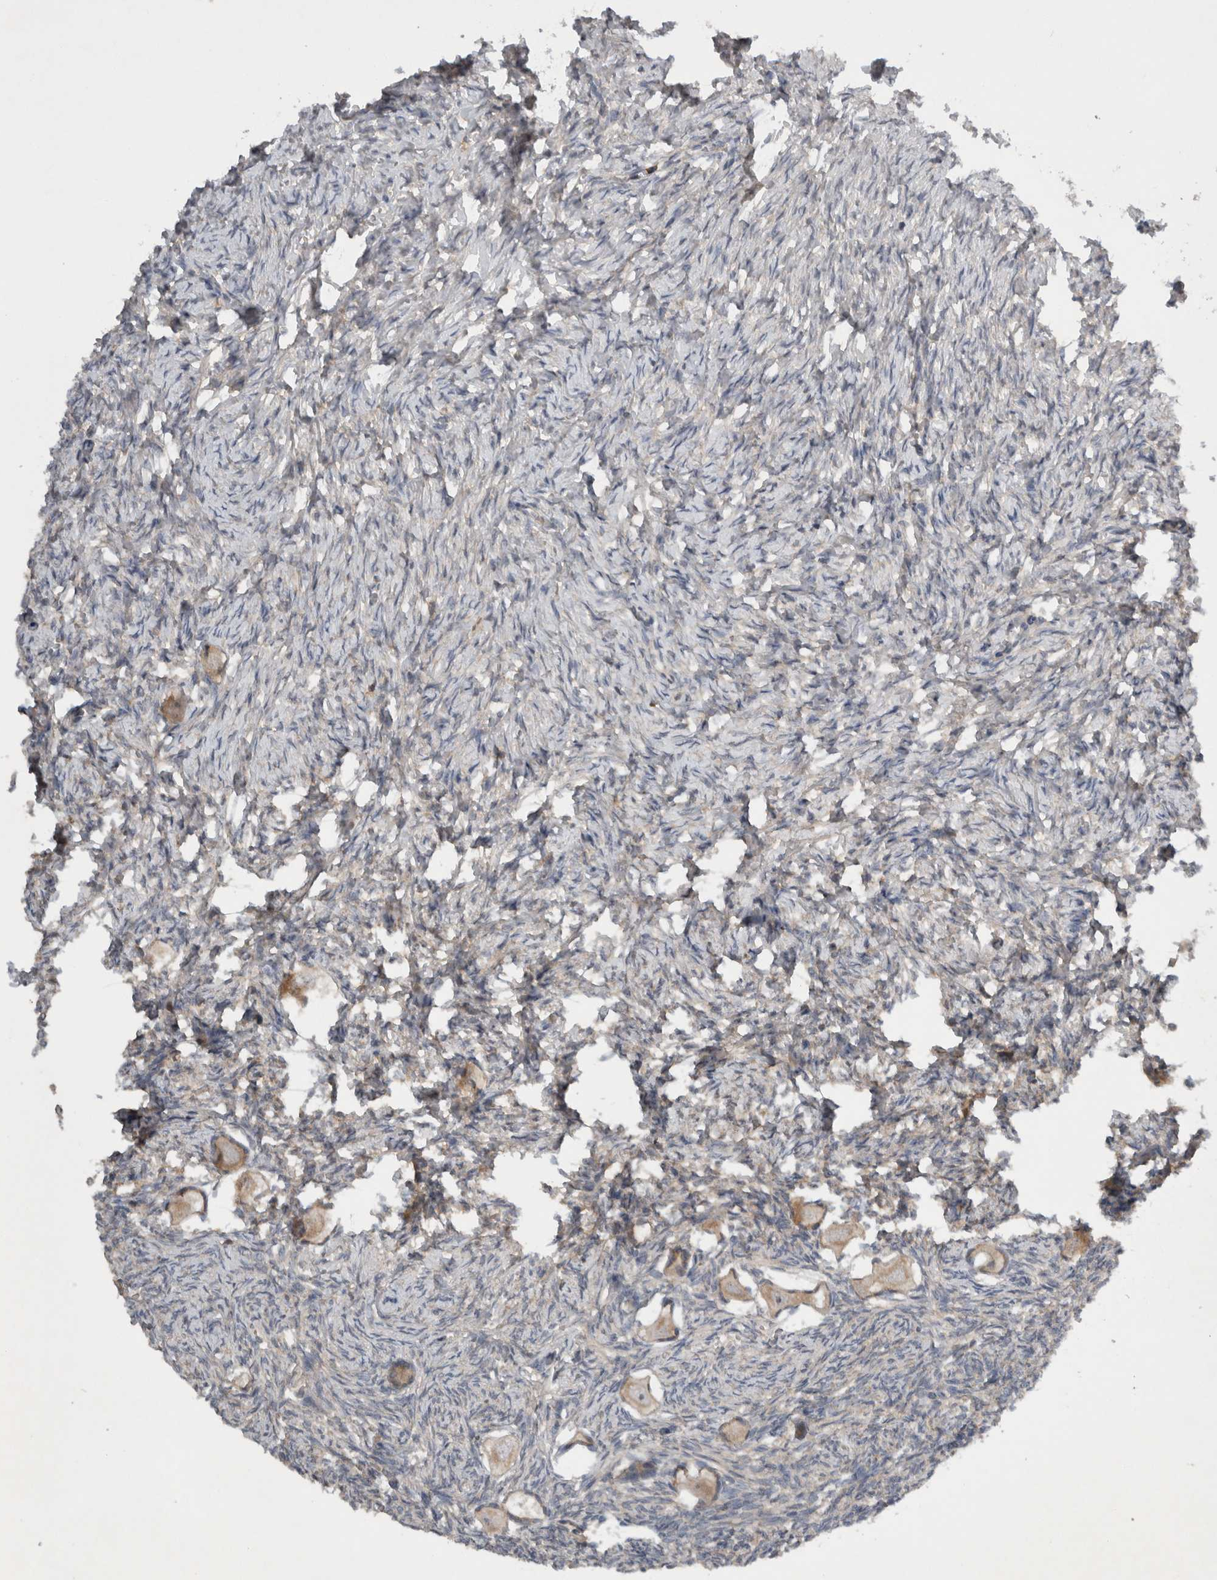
{"staining": {"intensity": "weak", "quantity": ">75%", "location": "cytoplasmic/membranous"}, "tissue": "ovary", "cell_type": "Follicle cells", "image_type": "normal", "snomed": [{"axis": "morphology", "description": "Normal tissue, NOS"}, {"axis": "topography", "description": "Ovary"}], "caption": "Protein expression analysis of unremarkable human ovary reveals weak cytoplasmic/membranous positivity in about >75% of follicle cells. (DAB (3,3'-diaminobenzidine) IHC, brown staining for protein, blue staining for nuclei).", "gene": "SCARA5", "patient": {"sex": "female", "age": 27}}